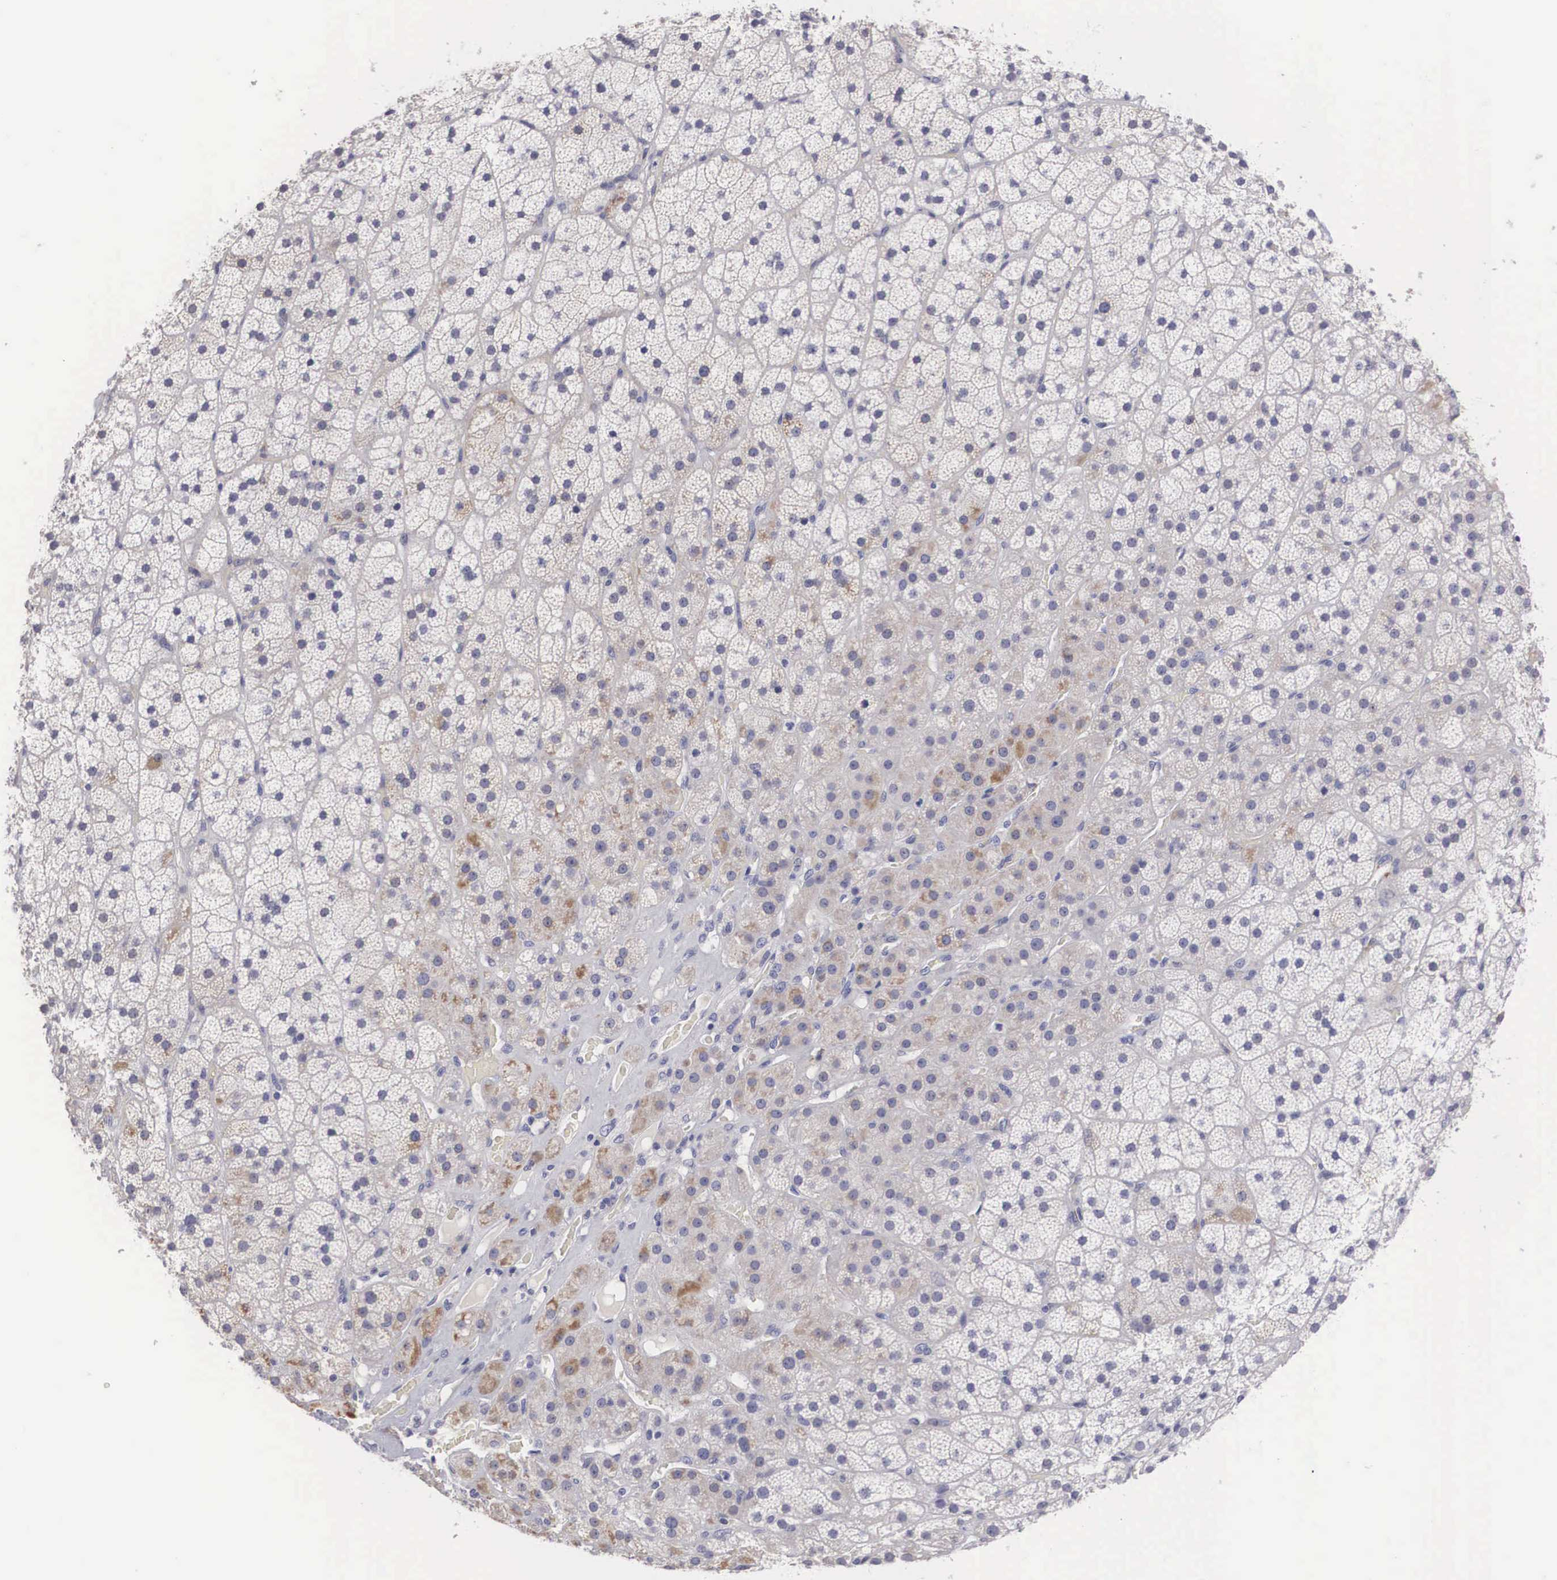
{"staining": {"intensity": "weak", "quantity": "<25%", "location": "cytoplasmic/membranous"}, "tissue": "adrenal gland", "cell_type": "Glandular cells", "image_type": "normal", "snomed": [{"axis": "morphology", "description": "Normal tissue, NOS"}, {"axis": "topography", "description": "Adrenal gland"}], "caption": "Immunohistochemistry image of benign human adrenal gland stained for a protein (brown), which shows no expression in glandular cells.", "gene": "ARMCX3", "patient": {"sex": "male", "age": 57}}